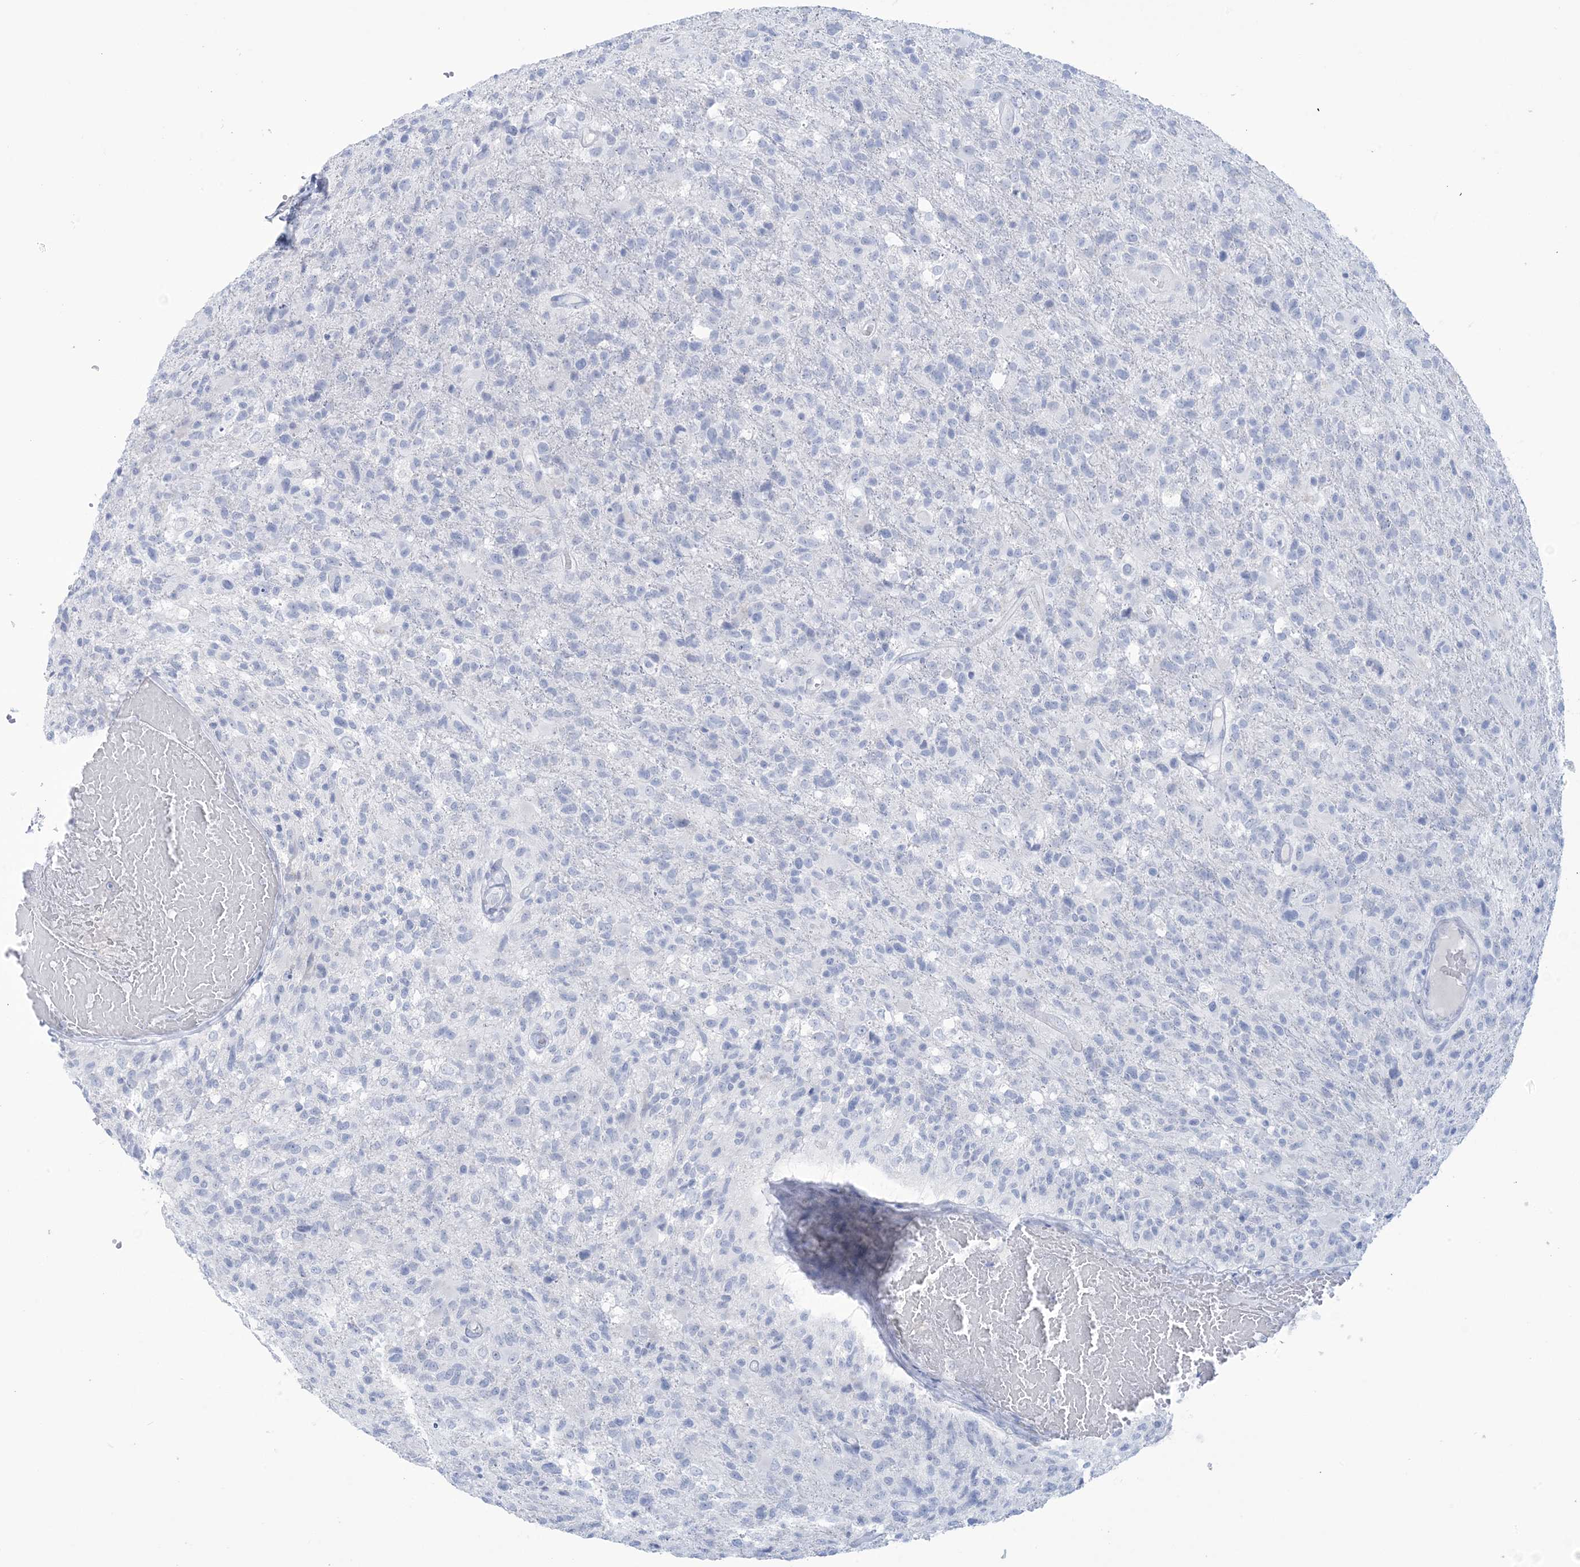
{"staining": {"intensity": "negative", "quantity": "none", "location": "none"}, "tissue": "glioma", "cell_type": "Tumor cells", "image_type": "cancer", "snomed": [{"axis": "morphology", "description": "Glioma, malignant, High grade"}, {"axis": "topography", "description": "Brain"}], "caption": "IHC histopathology image of malignant glioma (high-grade) stained for a protein (brown), which reveals no staining in tumor cells. The staining is performed using DAB (3,3'-diaminobenzidine) brown chromogen with nuclei counter-stained in using hematoxylin.", "gene": "AGXT", "patient": {"sex": "male", "age": 72}}